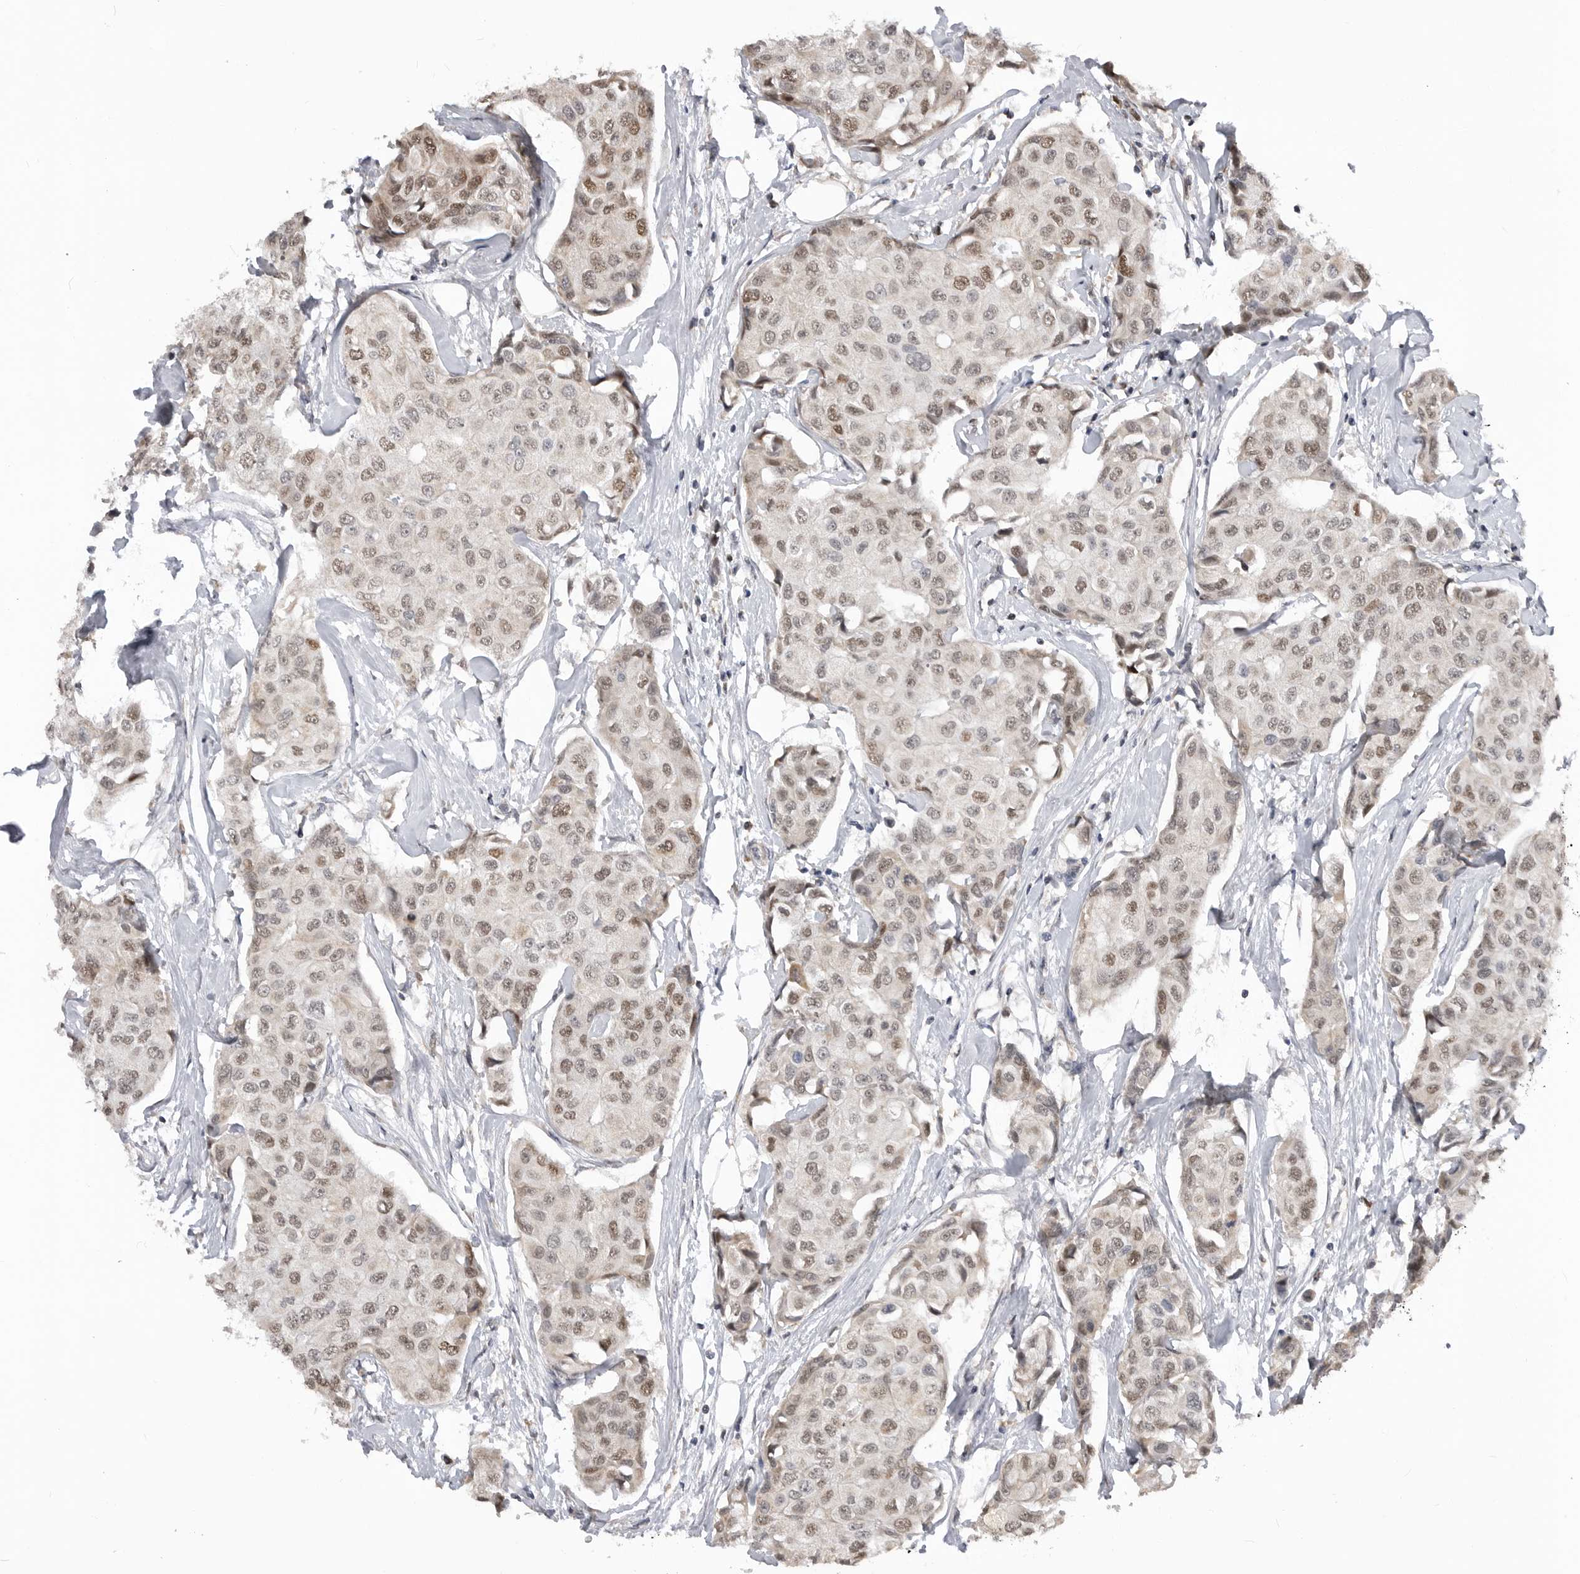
{"staining": {"intensity": "moderate", "quantity": ">75%", "location": "nuclear"}, "tissue": "breast cancer", "cell_type": "Tumor cells", "image_type": "cancer", "snomed": [{"axis": "morphology", "description": "Duct carcinoma"}, {"axis": "topography", "description": "Breast"}], "caption": "This image exhibits intraductal carcinoma (breast) stained with immunohistochemistry (IHC) to label a protein in brown. The nuclear of tumor cells show moderate positivity for the protein. Nuclei are counter-stained blue.", "gene": "SMARCC1", "patient": {"sex": "female", "age": 80}}